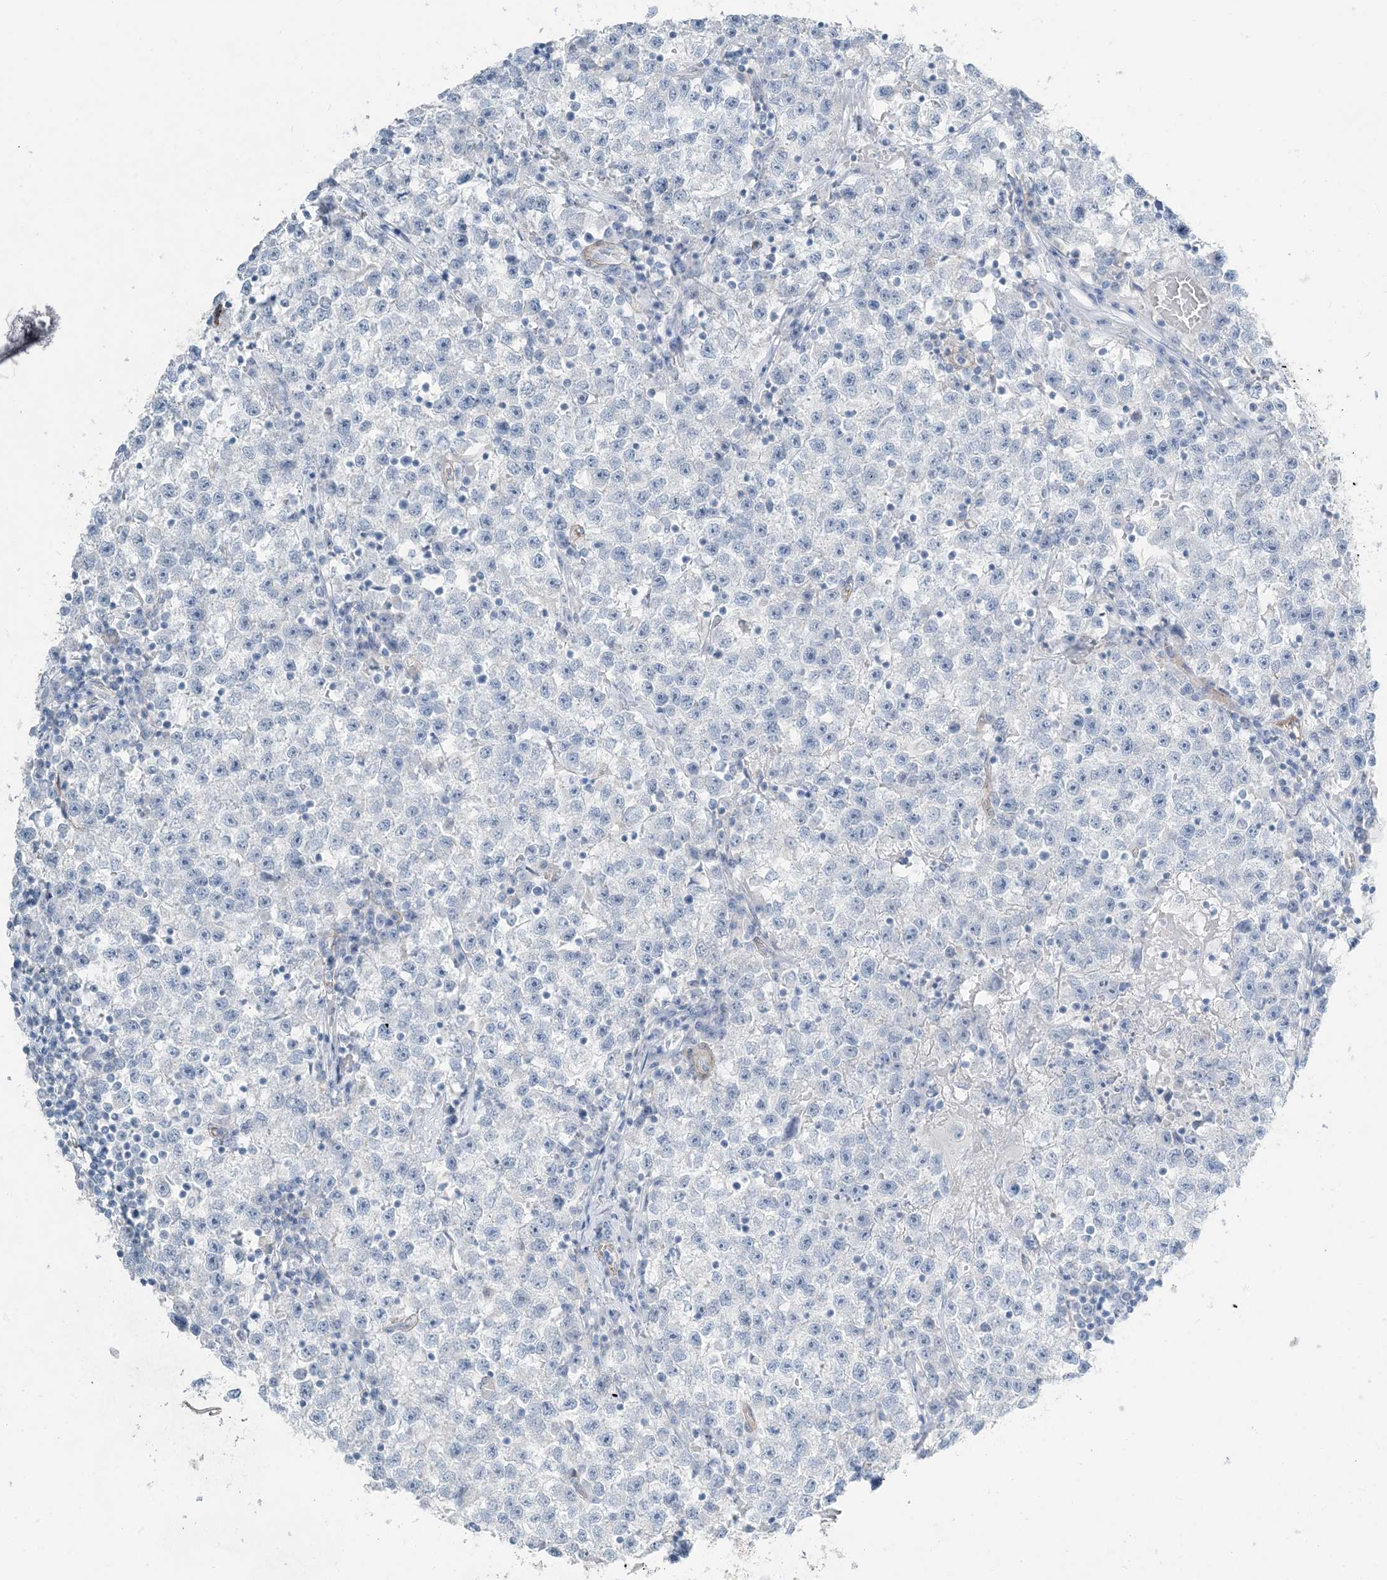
{"staining": {"intensity": "negative", "quantity": "none", "location": "none"}, "tissue": "testis cancer", "cell_type": "Tumor cells", "image_type": "cancer", "snomed": [{"axis": "morphology", "description": "Seminoma, NOS"}, {"axis": "topography", "description": "Testis"}], "caption": "Tumor cells are negative for protein expression in human testis seminoma.", "gene": "PGM5", "patient": {"sex": "male", "age": 22}}